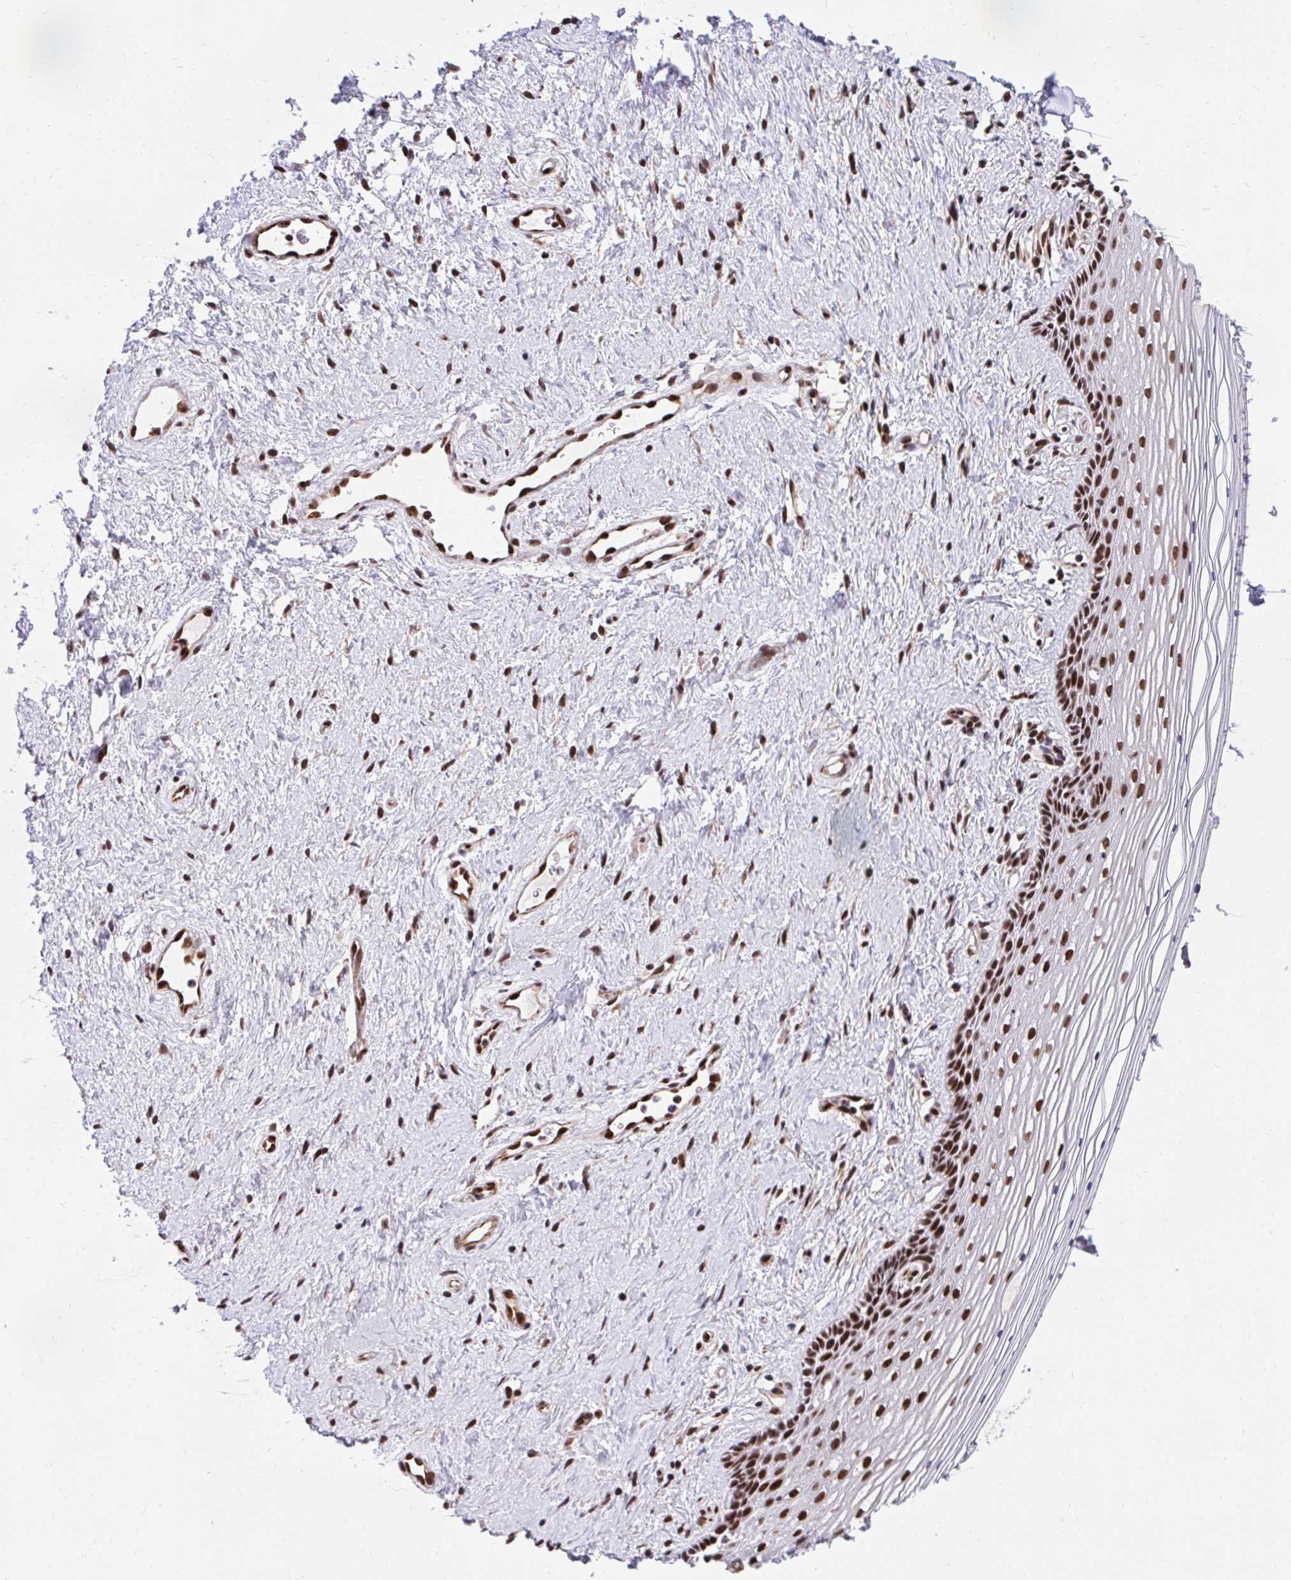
{"staining": {"intensity": "strong", "quantity": ">75%", "location": "nuclear"}, "tissue": "vagina", "cell_type": "Squamous epithelial cells", "image_type": "normal", "snomed": [{"axis": "morphology", "description": "Normal tissue, NOS"}, {"axis": "topography", "description": "Vagina"}], "caption": "A photomicrograph of human vagina stained for a protein exhibits strong nuclear brown staining in squamous epithelial cells.", "gene": "HOXA4", "patient": {"sex": "female", "age": 42}}